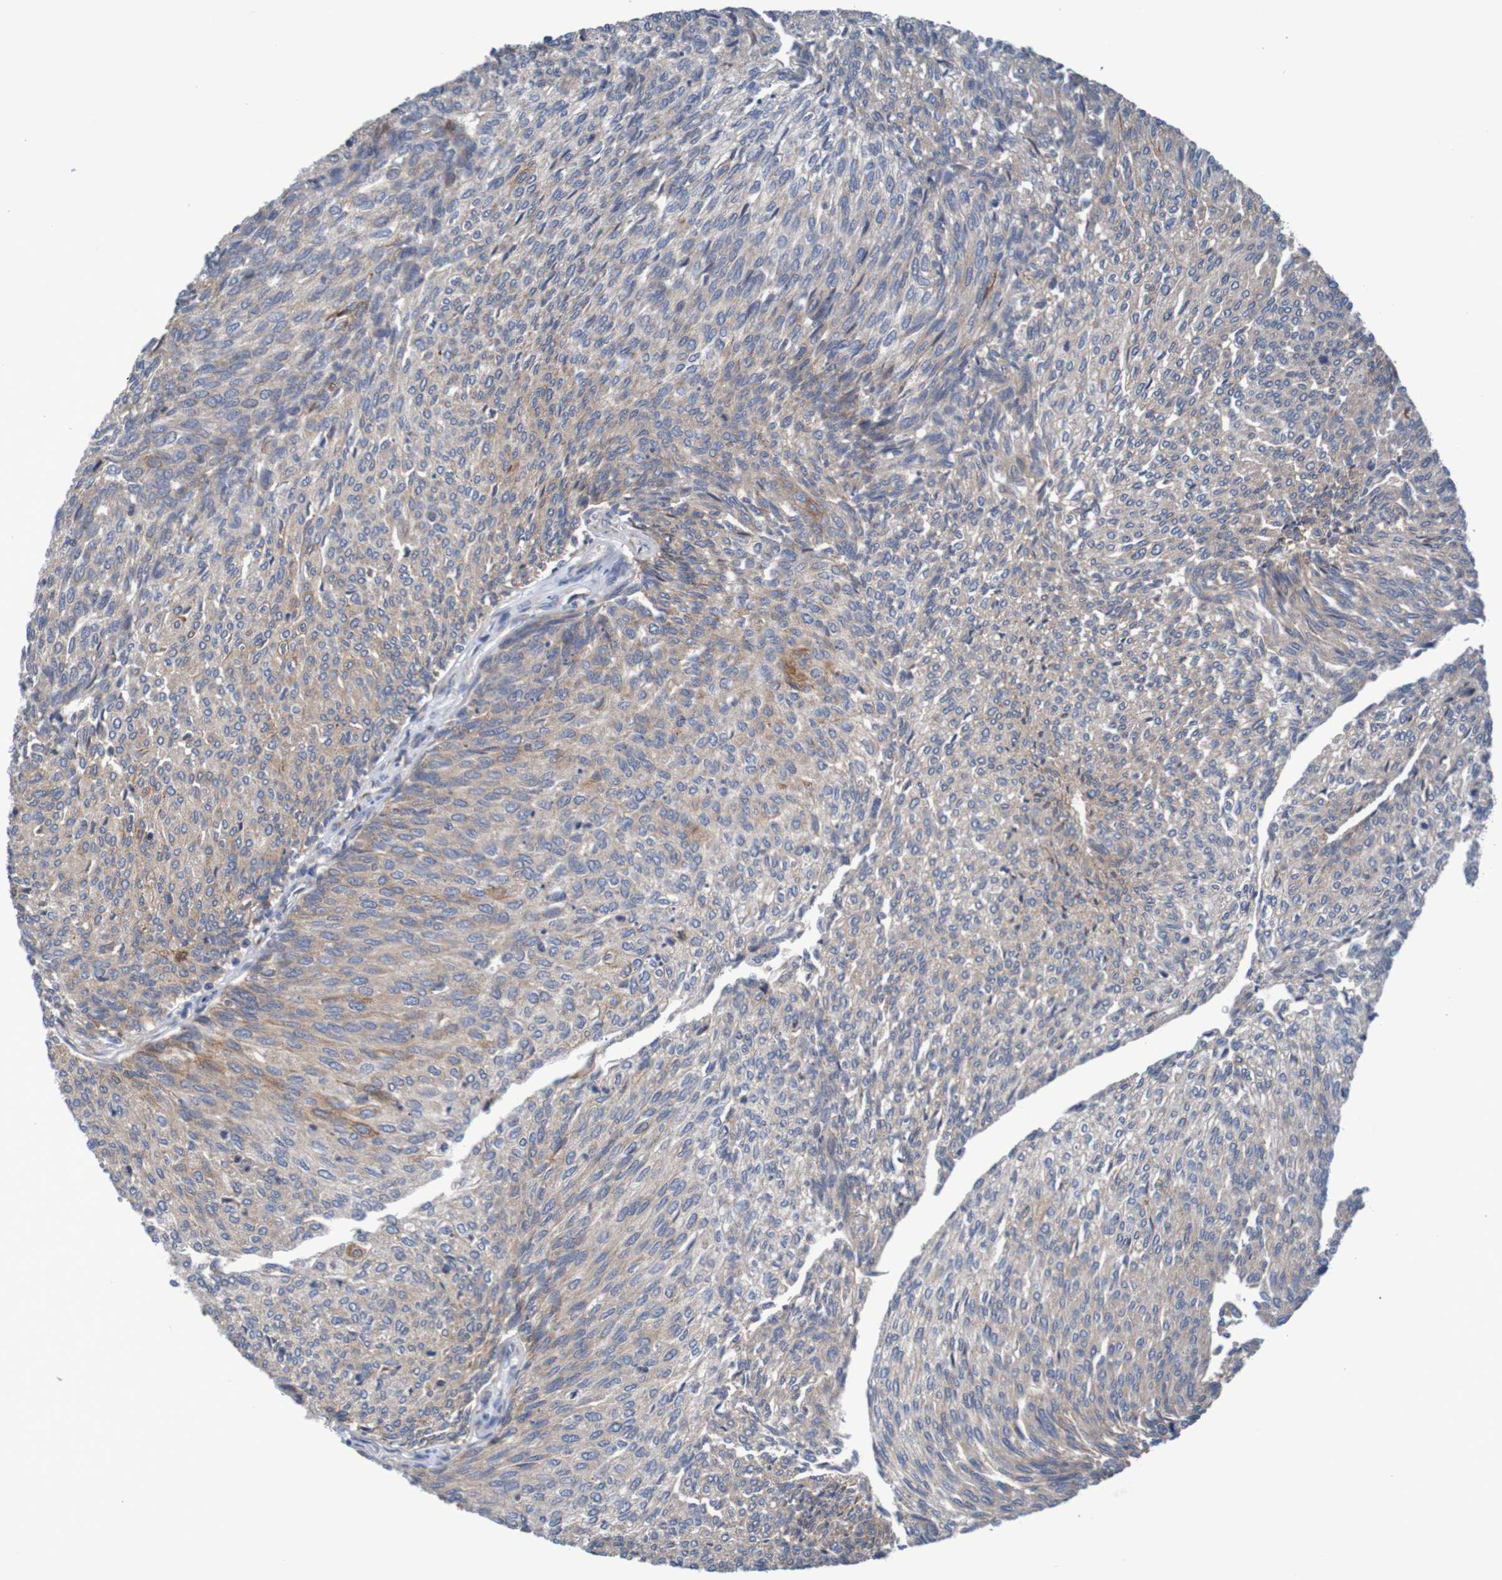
{"staining": {"intensity": "weak", "quantity": ">75%", "location": "cytoplasmic/membranous"}, "tissue": "urothelial cancer", "cell_type": "Tumor cells", "image_type": "cancer", "snomed": [{"axis": "morphology", "description": "Urothelial carcinoma, Low grade"}, {"axis": "topography", "description": "Urinary bladder"}], "caption": "Weak cytoplasmic/membranous staining is identified in about >75% of tumor cells in urothelial cancer. The staining was performed using DAB (3,3'-diaminobenzidine) to visualize the protein expression in brown, while the nuclei were stained in blue with hematoxylin (Magnification: 20x).", "gene": "CLDN18", "patient": {"sex": "female", "age": 79}}